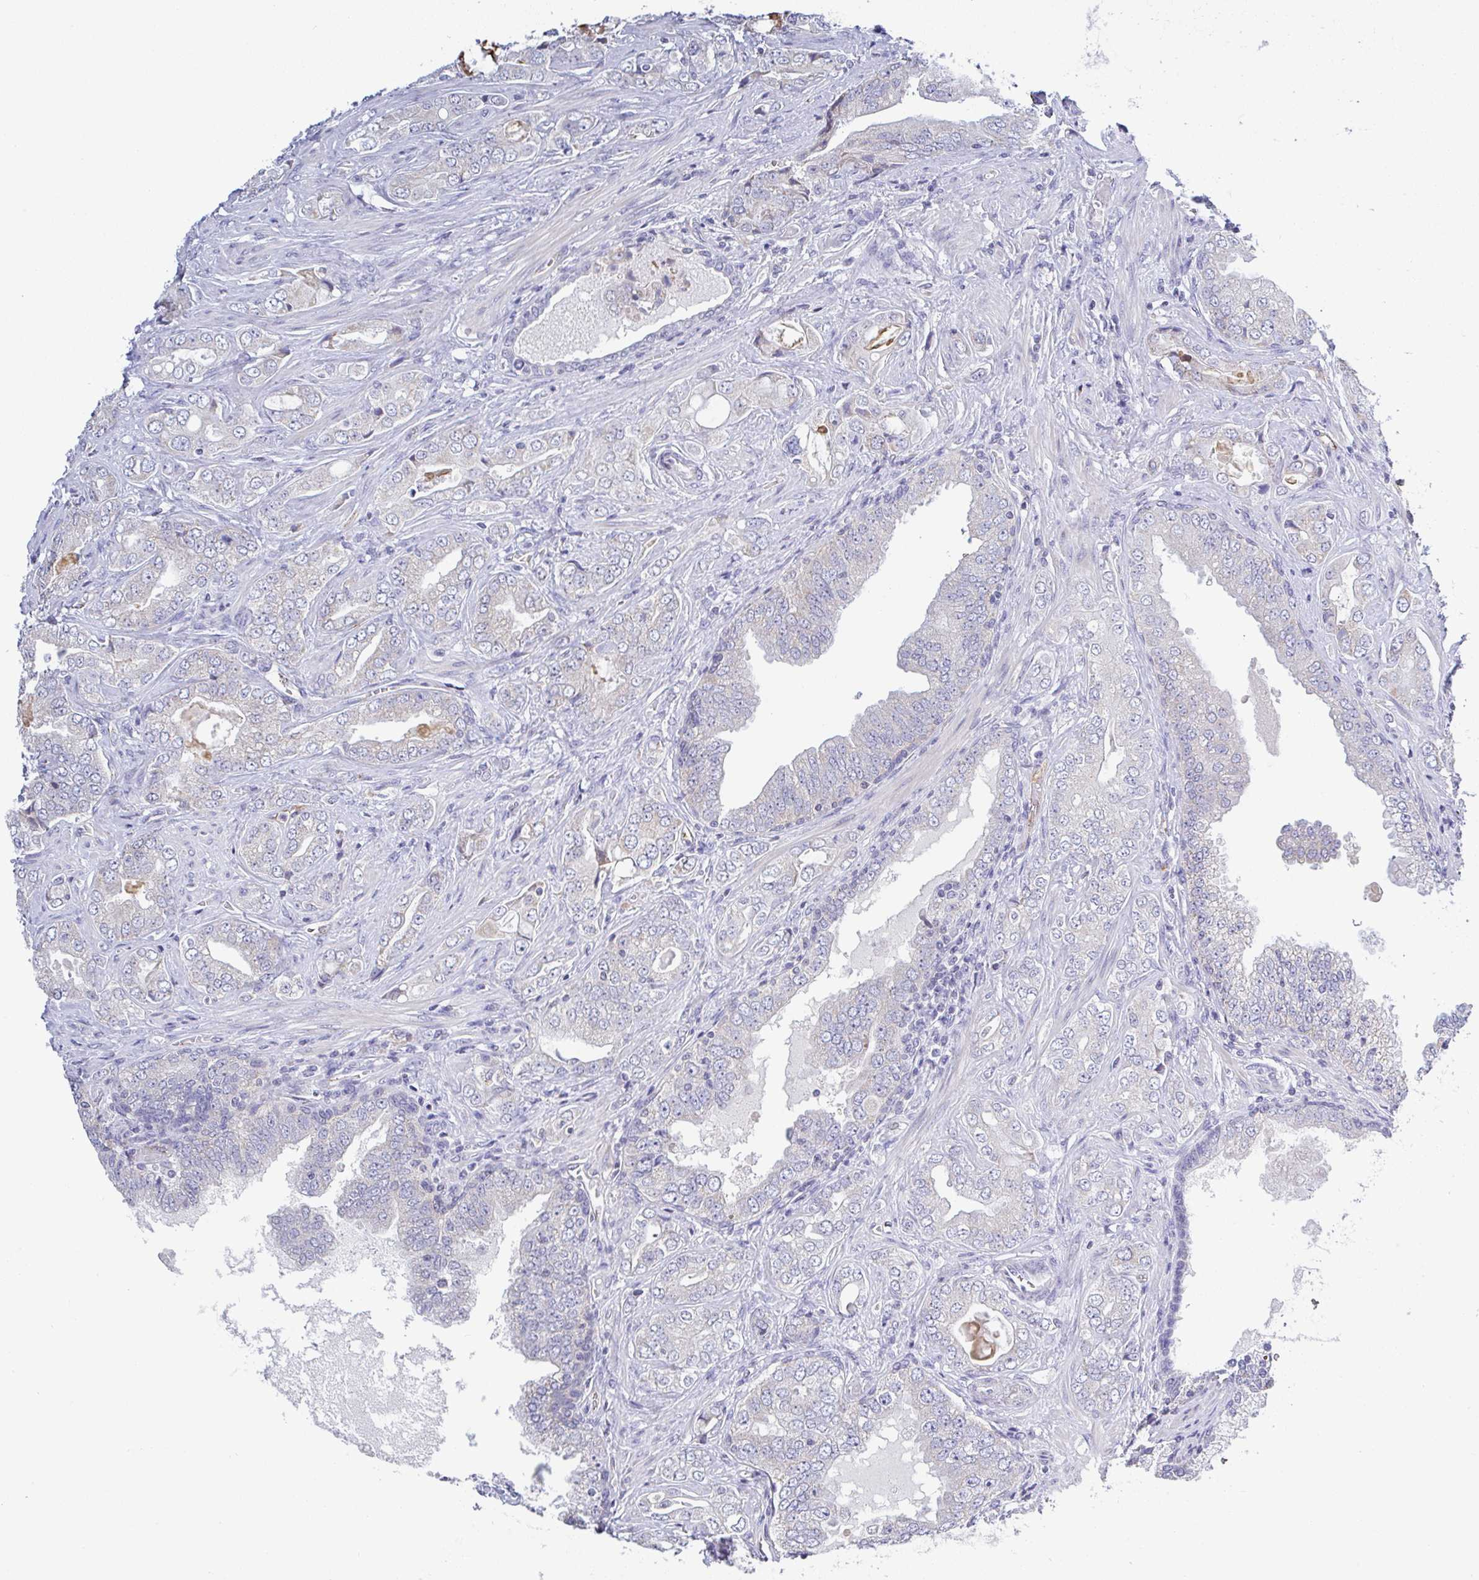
{"staining": {"intensity": "negative", "quantity": "none", "location": "none"}, "tissue": "prostate cancer", "cell_type": "Tumor cells", "image_type": "cancer", "snomed": [{"axis": "morphology", "description": "Adenocarcinoma, High grade"}, {"axis": "topography", "description": "Prostate"}], "caption": "An IHC micrograph of prostate cancer (adenocarcinoma (high-grade)) is shown. There is no staining in tumor cells of prostate cancer (adenocarcinoma (high-grade)).", "gene": "PLCD4", "patient": {"sex": "male", "age": 67}}